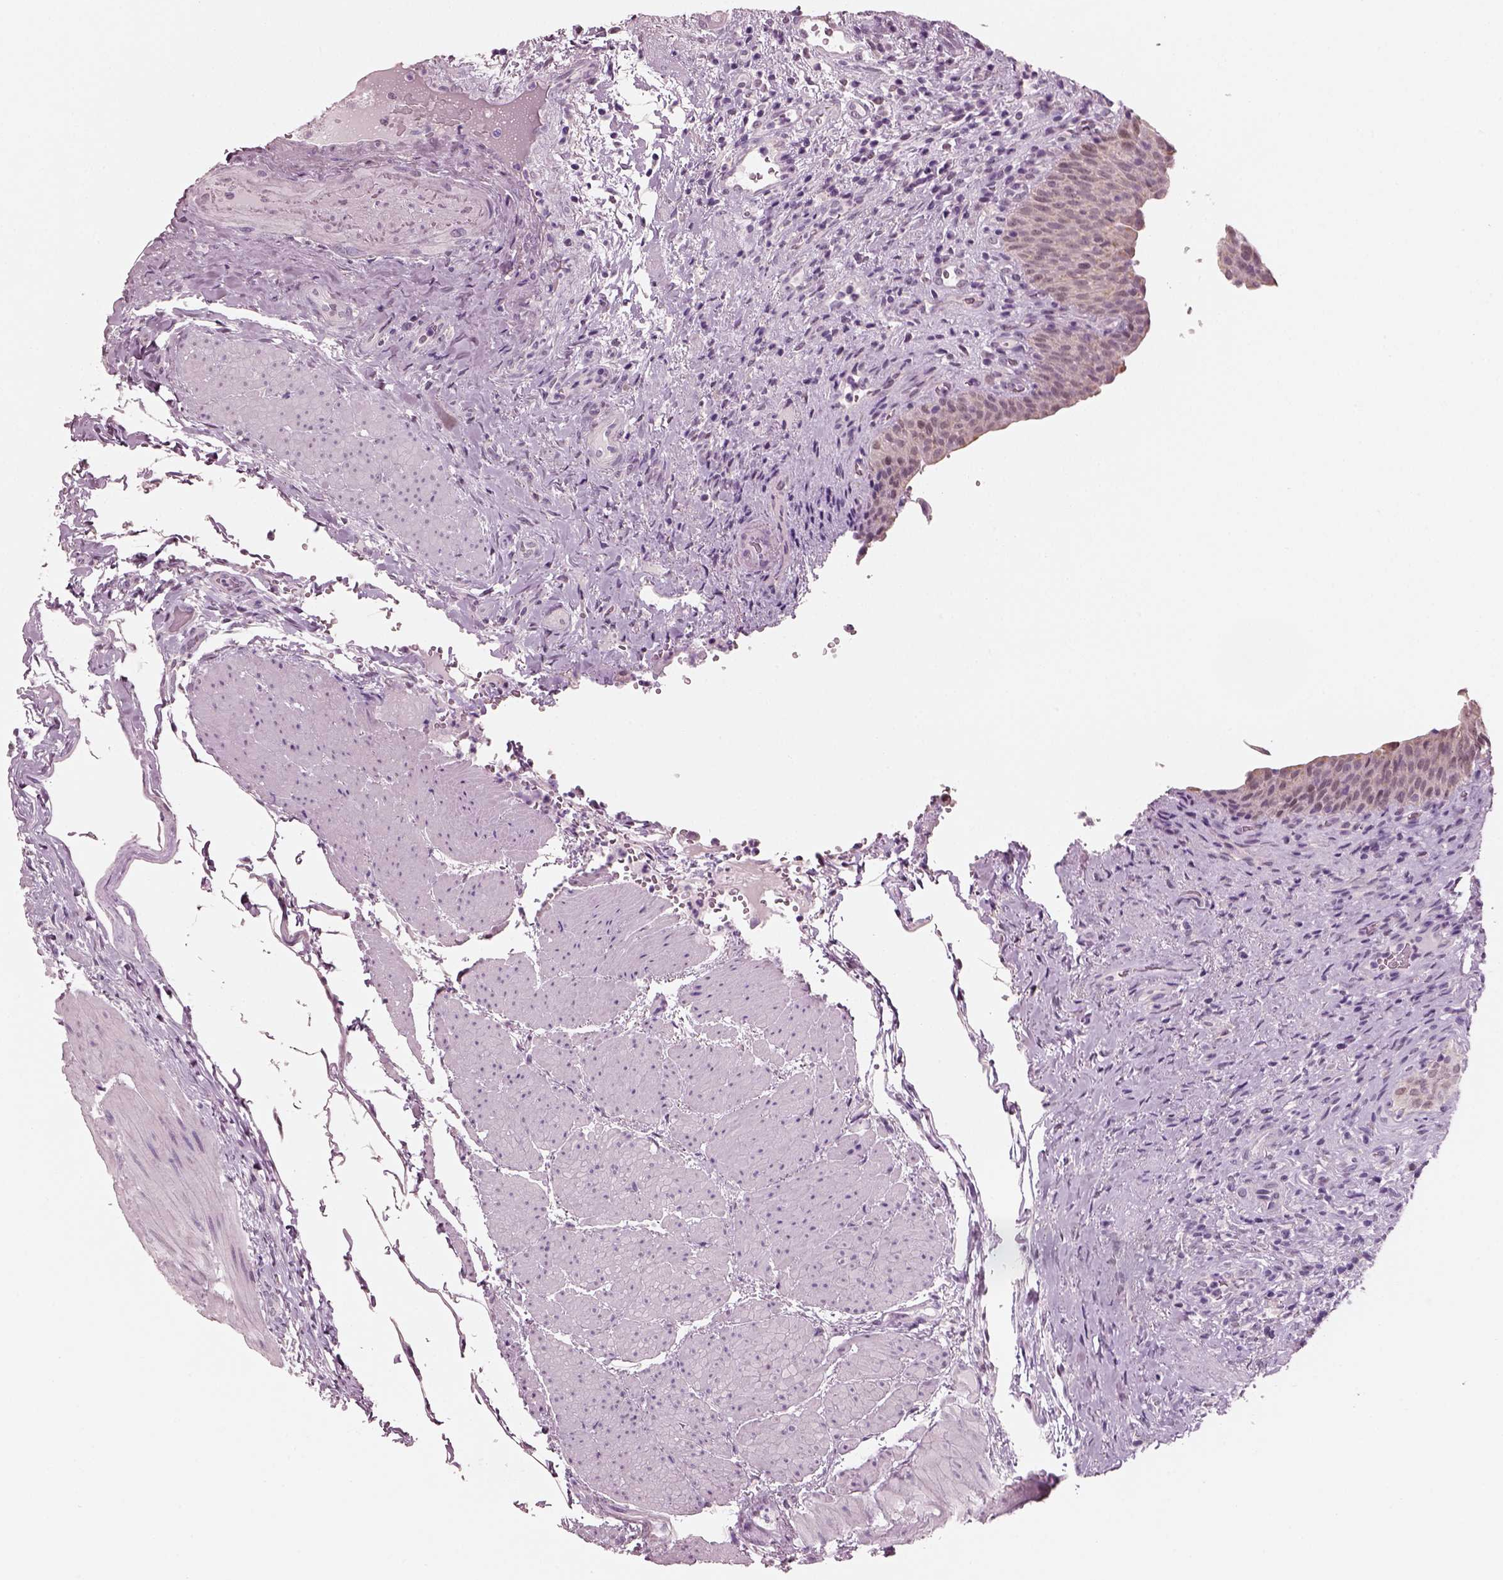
{"staining": {"intensity": "weak", "quantity": ">75%", "location": "cytoplasmic/membranous,nuclear"}, "tissue": "urinary bladder", "cell_type": "Urothelial cells", "image_type": "normal", "snomed": [{"axis": "morphology", "description": "Normal tissue, NOS"}, {"axis": "topography", "description": "Urinary bladder"}], "caption": "IHC (DAB) staining of normal human urinary bladder displays weak cytoplasmic/membranous,nuclear protein staining in approximately >75% of urothelial cells.", "gene": "ELSPBP1", "patient": {"sex": "male", "age": 66}}